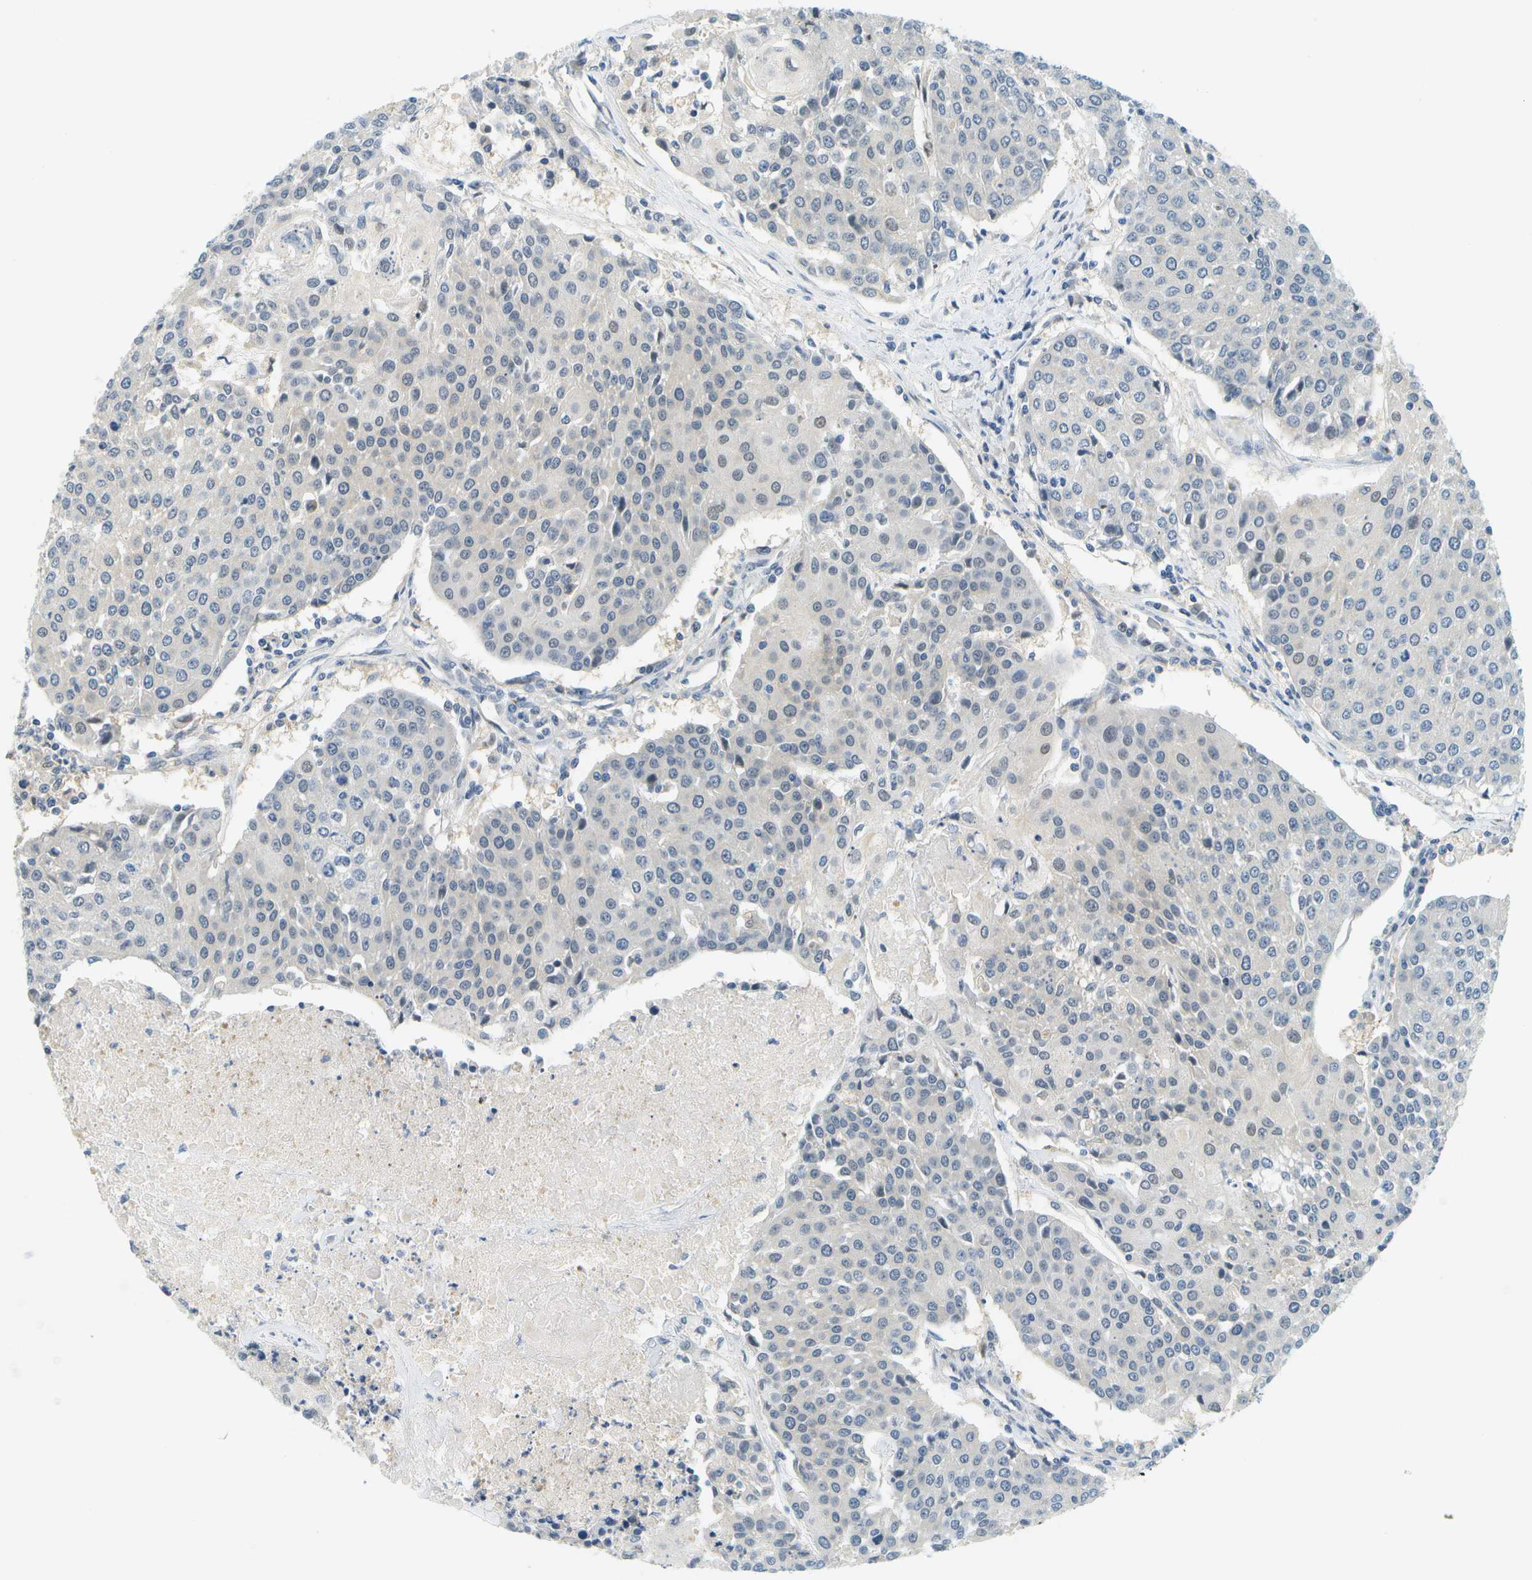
{"staining": {"intensity": "negative", "quantity": "none", "location": "none"}, "tissue": "urothelial cancer", "cell_type": "Tumor cells", "image_type": "cancer", "snomed": [{"axis": "morphology", "description": "Urothelial carcinoma, High grade"}, {"axis": "topography", "description": "Urinary bladder"}], "caption": "A micrograph of human urothelial carcinoma (high-grade) is negative for staining in tumor cells. The staining was performed using DAB to visualize the protein expression in brown, while the nuclei were stained in blue with hematoxylin (Magnification: 20x).", "gene": "RASGRP2", "patient": {"sex": "female", "age": 85}}